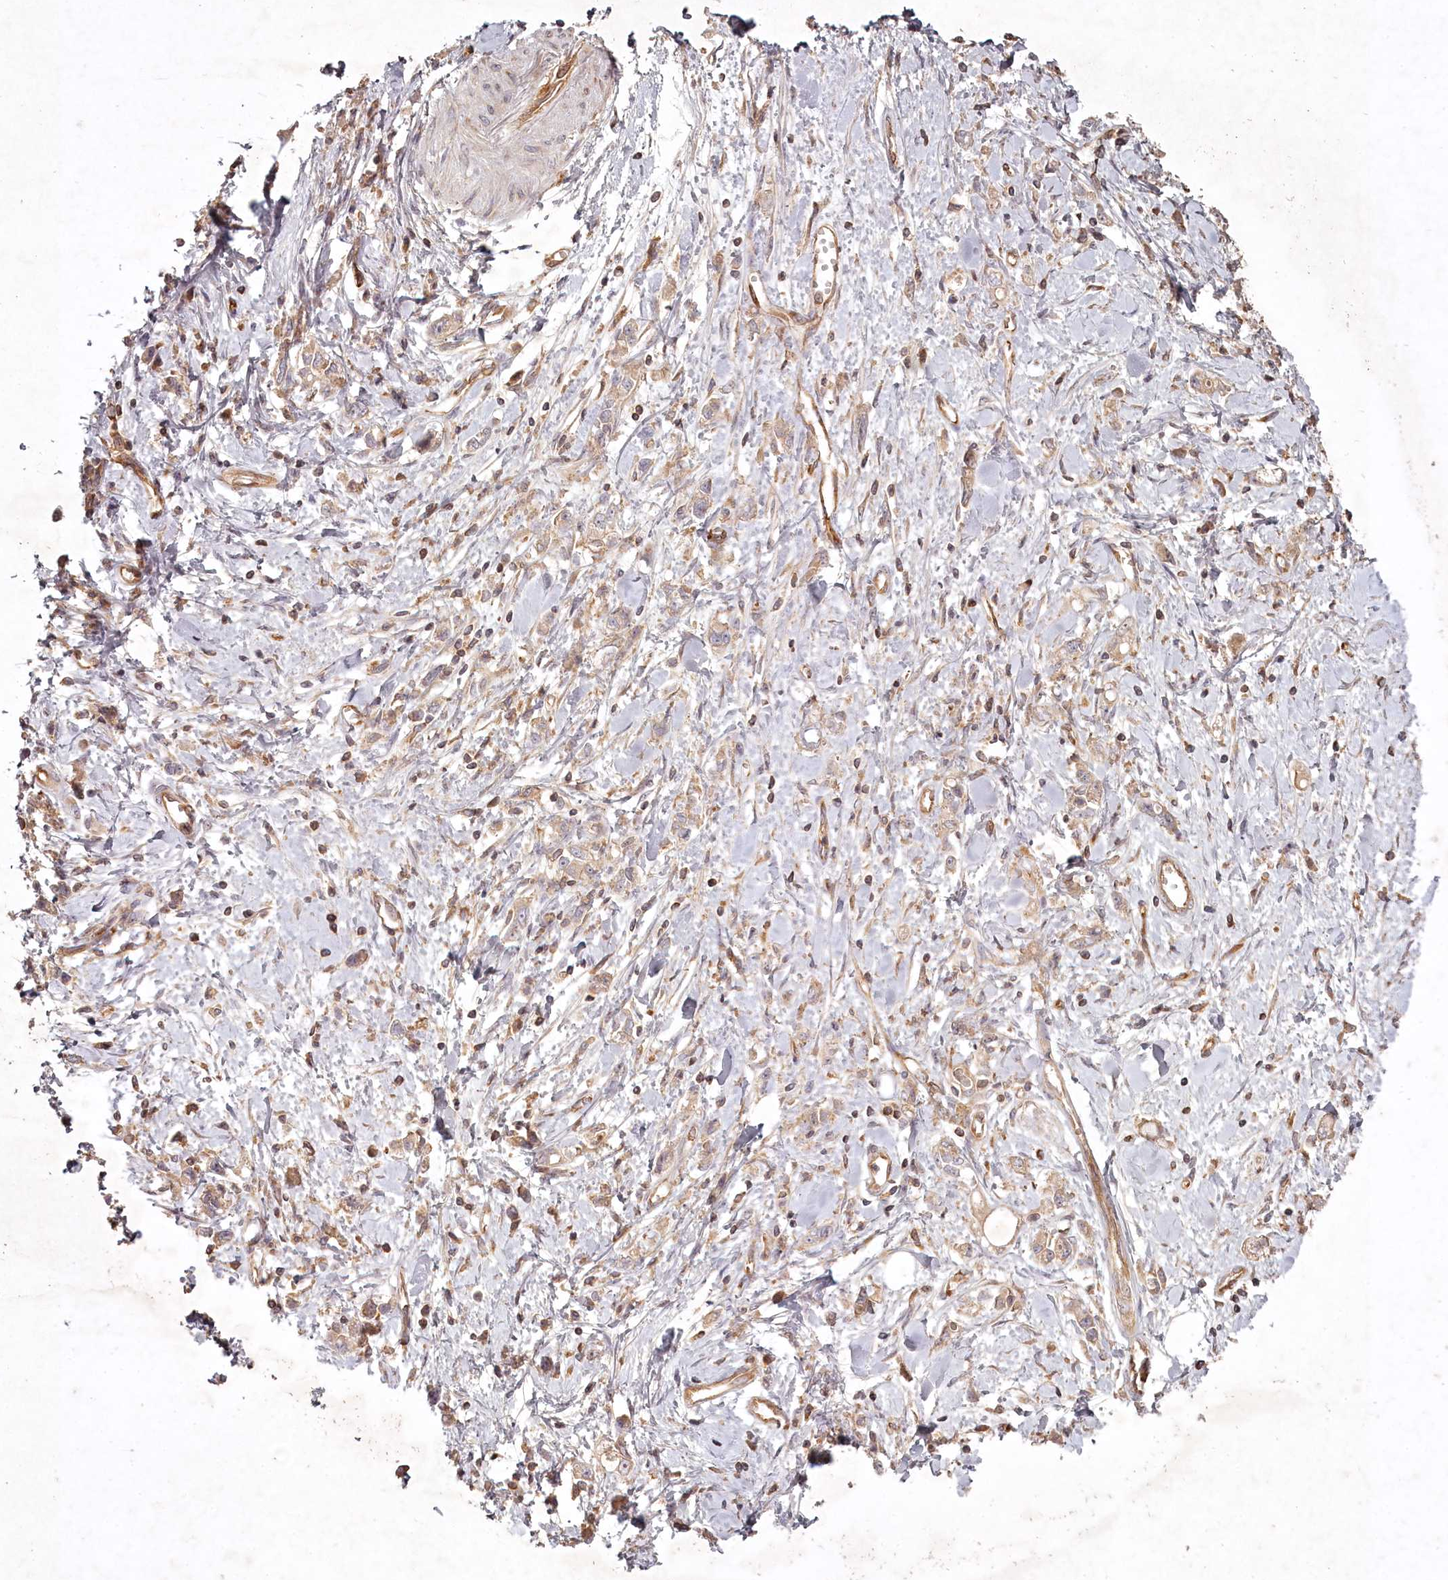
{"staining": {"intensity": "weak", "quantity": ">75%", "location": "cytoplasmic/membranous"}, "tissue": "stomach cancer", "cell_type": "Tumor cells", "image_type": "cancer", "snomed": [{"axis": "morphology", "description": "Adenocarcinoma, NOS"}, {"axis": "topography", "description": "Stomach"}], "caption": "Immunohistochemical staining of stomach adenocarcinoma displays low levels of weak cytoplasmic/membranous expression in approximately >75% of tumor cells.", "gene": "TMIE", "patient": {"sex": "female", "age": 76}}